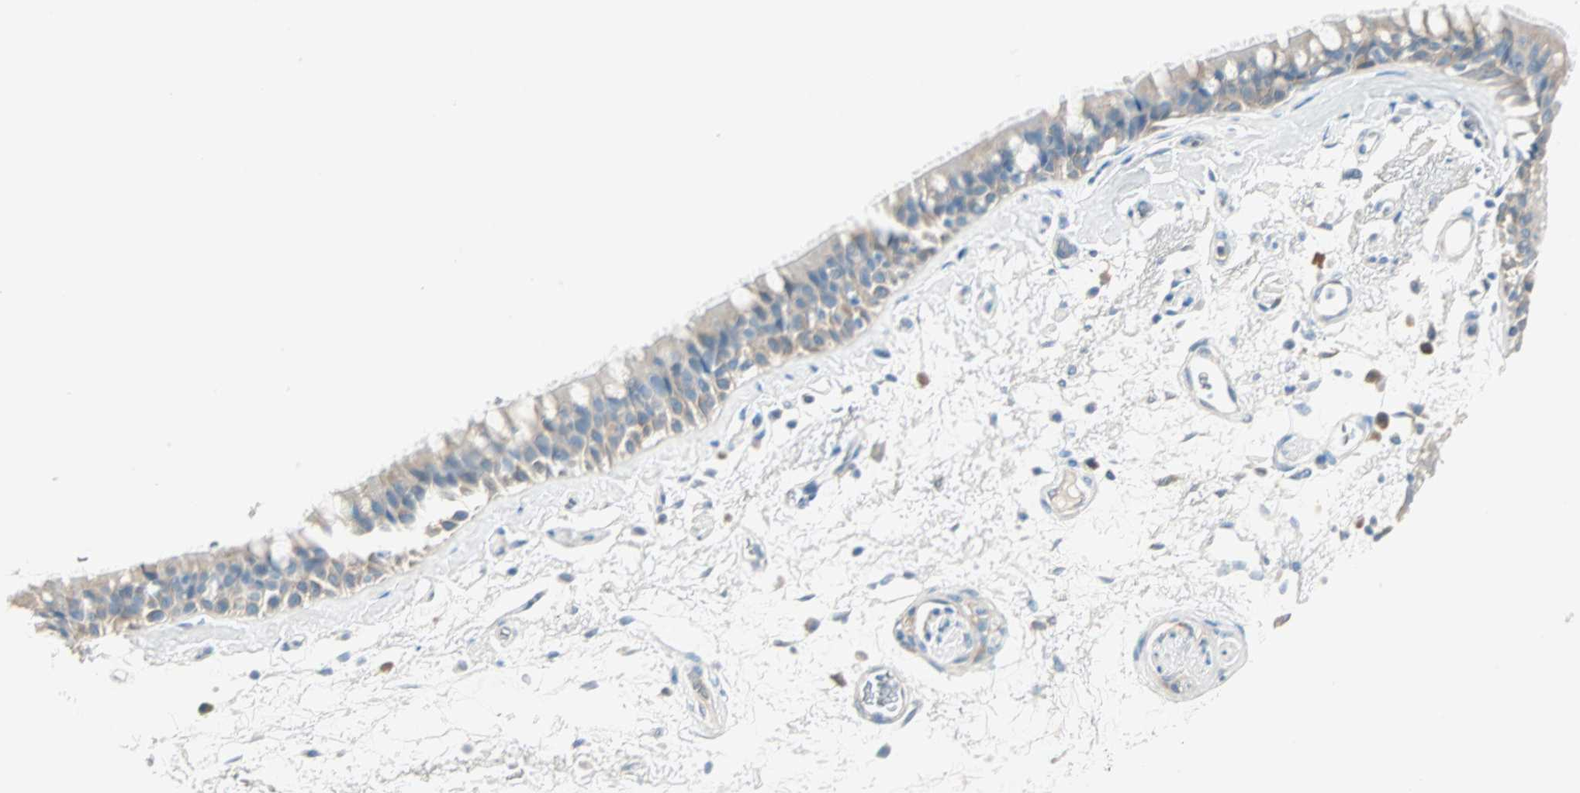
{"staining": {"intensity": "weak", "quantity": "<25%", "location": "cytoplasmic/membranous"}, "tissue": "bronchus", "cell_type": "Respiratory epithelial cells", "image_type": "normal", "snomed": [{"axis": "morphology", "description": "Normal tissue, NOS"}, {"axis": "morphology", "description": "Adenocarcinoma, NOS"}, {"axis": "topography", "description": "Bronchus"}, {"axis": "topography", "description": "Lung"}], "caption": "DAB immunohistochemical staining of unremarkable human bronchus displays no significant positivity in respiratory epithelial cells. Brightfield microscopy of immunohistochemistry (IHC) stained with DAB (brown) and hematoxylin (blue), captured at high magnification.", "gene": "ATF6", "patient": {"sex": "female", "age": 54}}